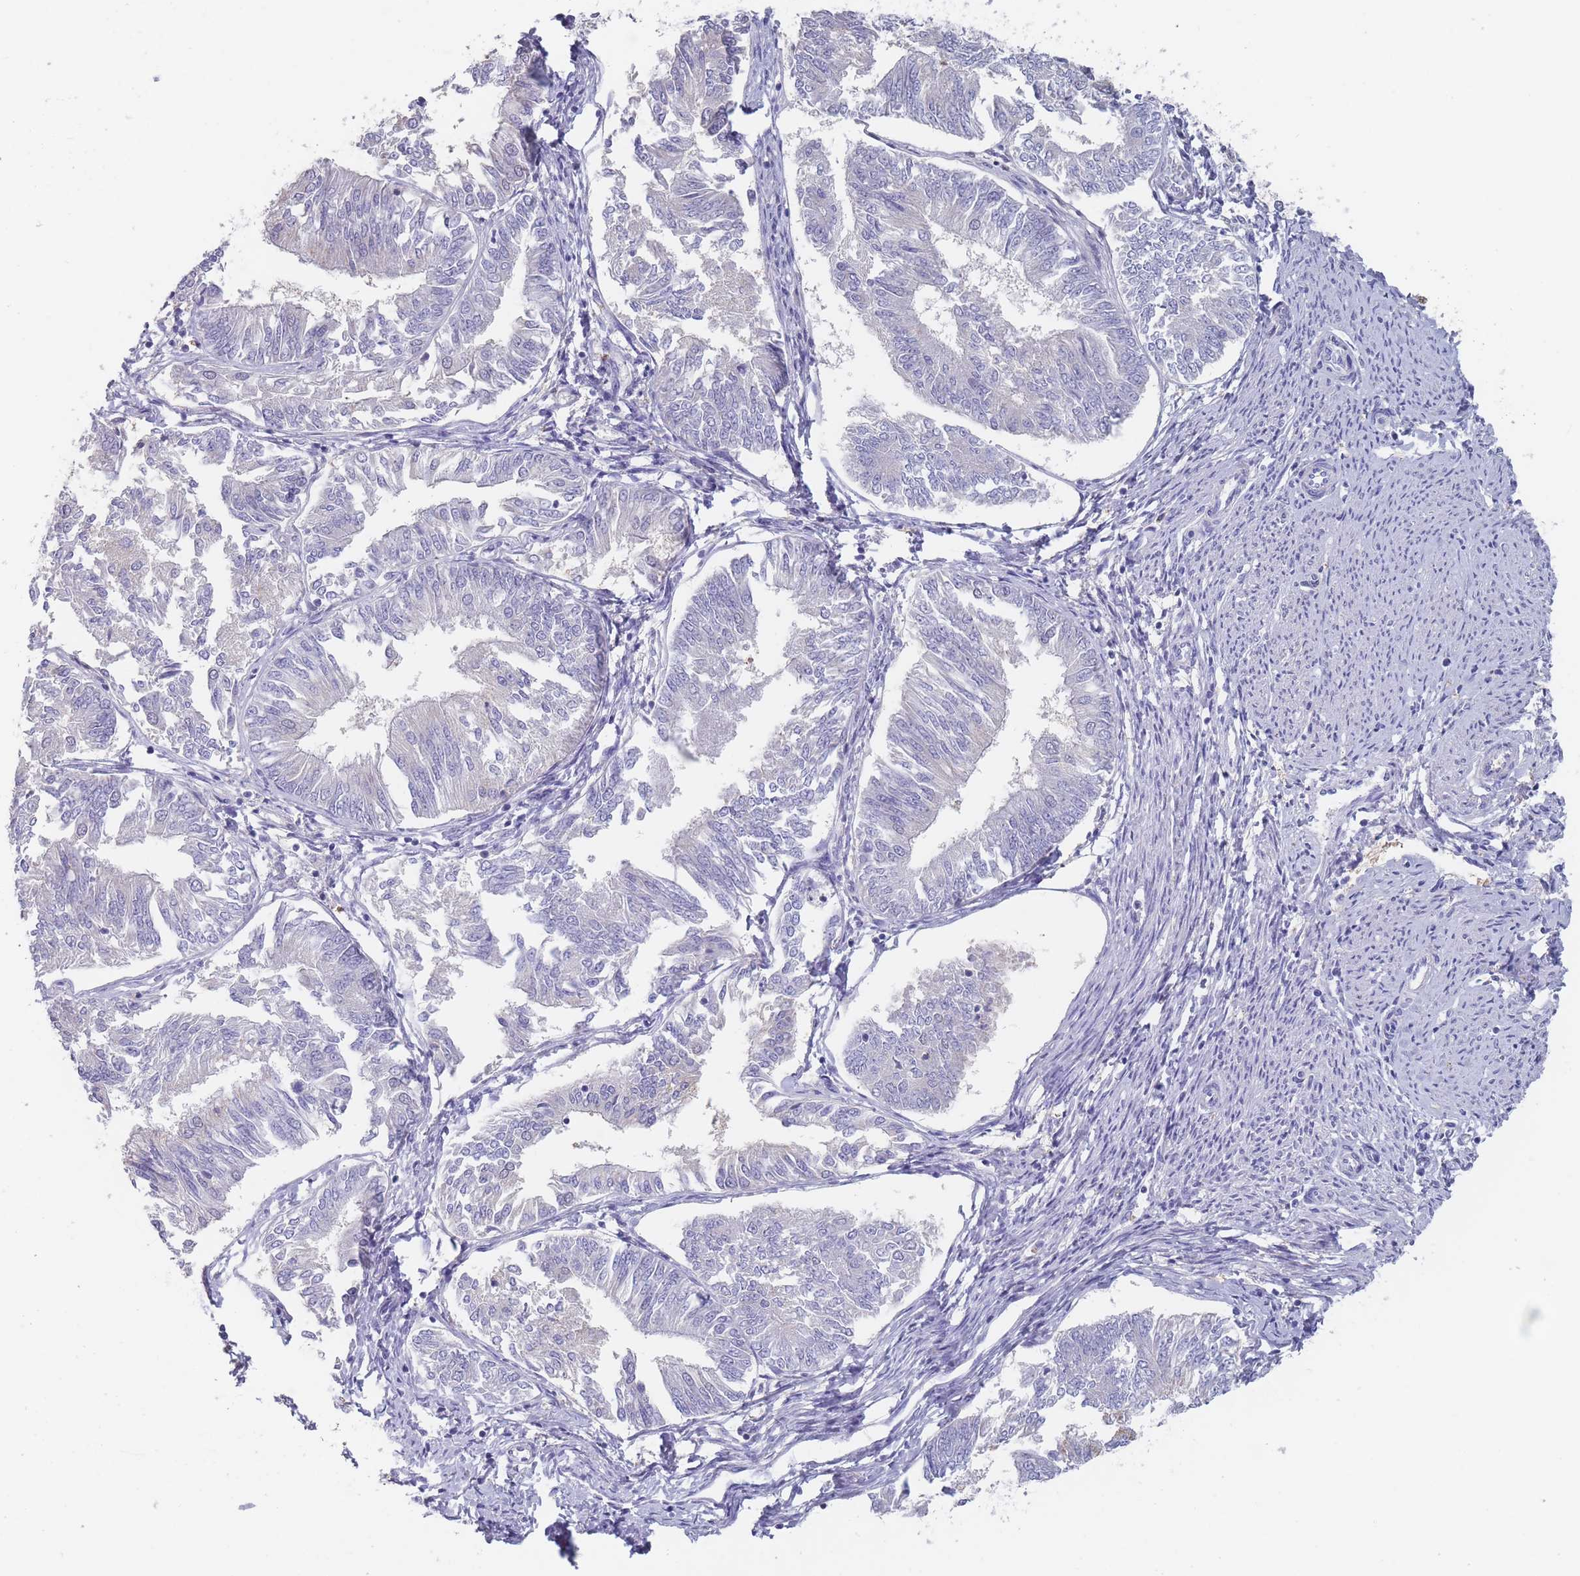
{"staining": {"intensity": "negative", "quantity": "none", "location": "none"}, "tissue": "endometrial cancer", "cell_type": "Tumor cells", "image_type": "cancer", "snomed": [{"axis": "morphology", "description": "Adenocarcinoma, NOS"}, {"axis": "topography", "description": "Endometrium"}], "caption": "Micrograph shows no protein expression in tumor cells of endometrial adenocarcinoma tissue.", "gene": "CYP51A1", "patient": {"sex": "female", "age": 58}}